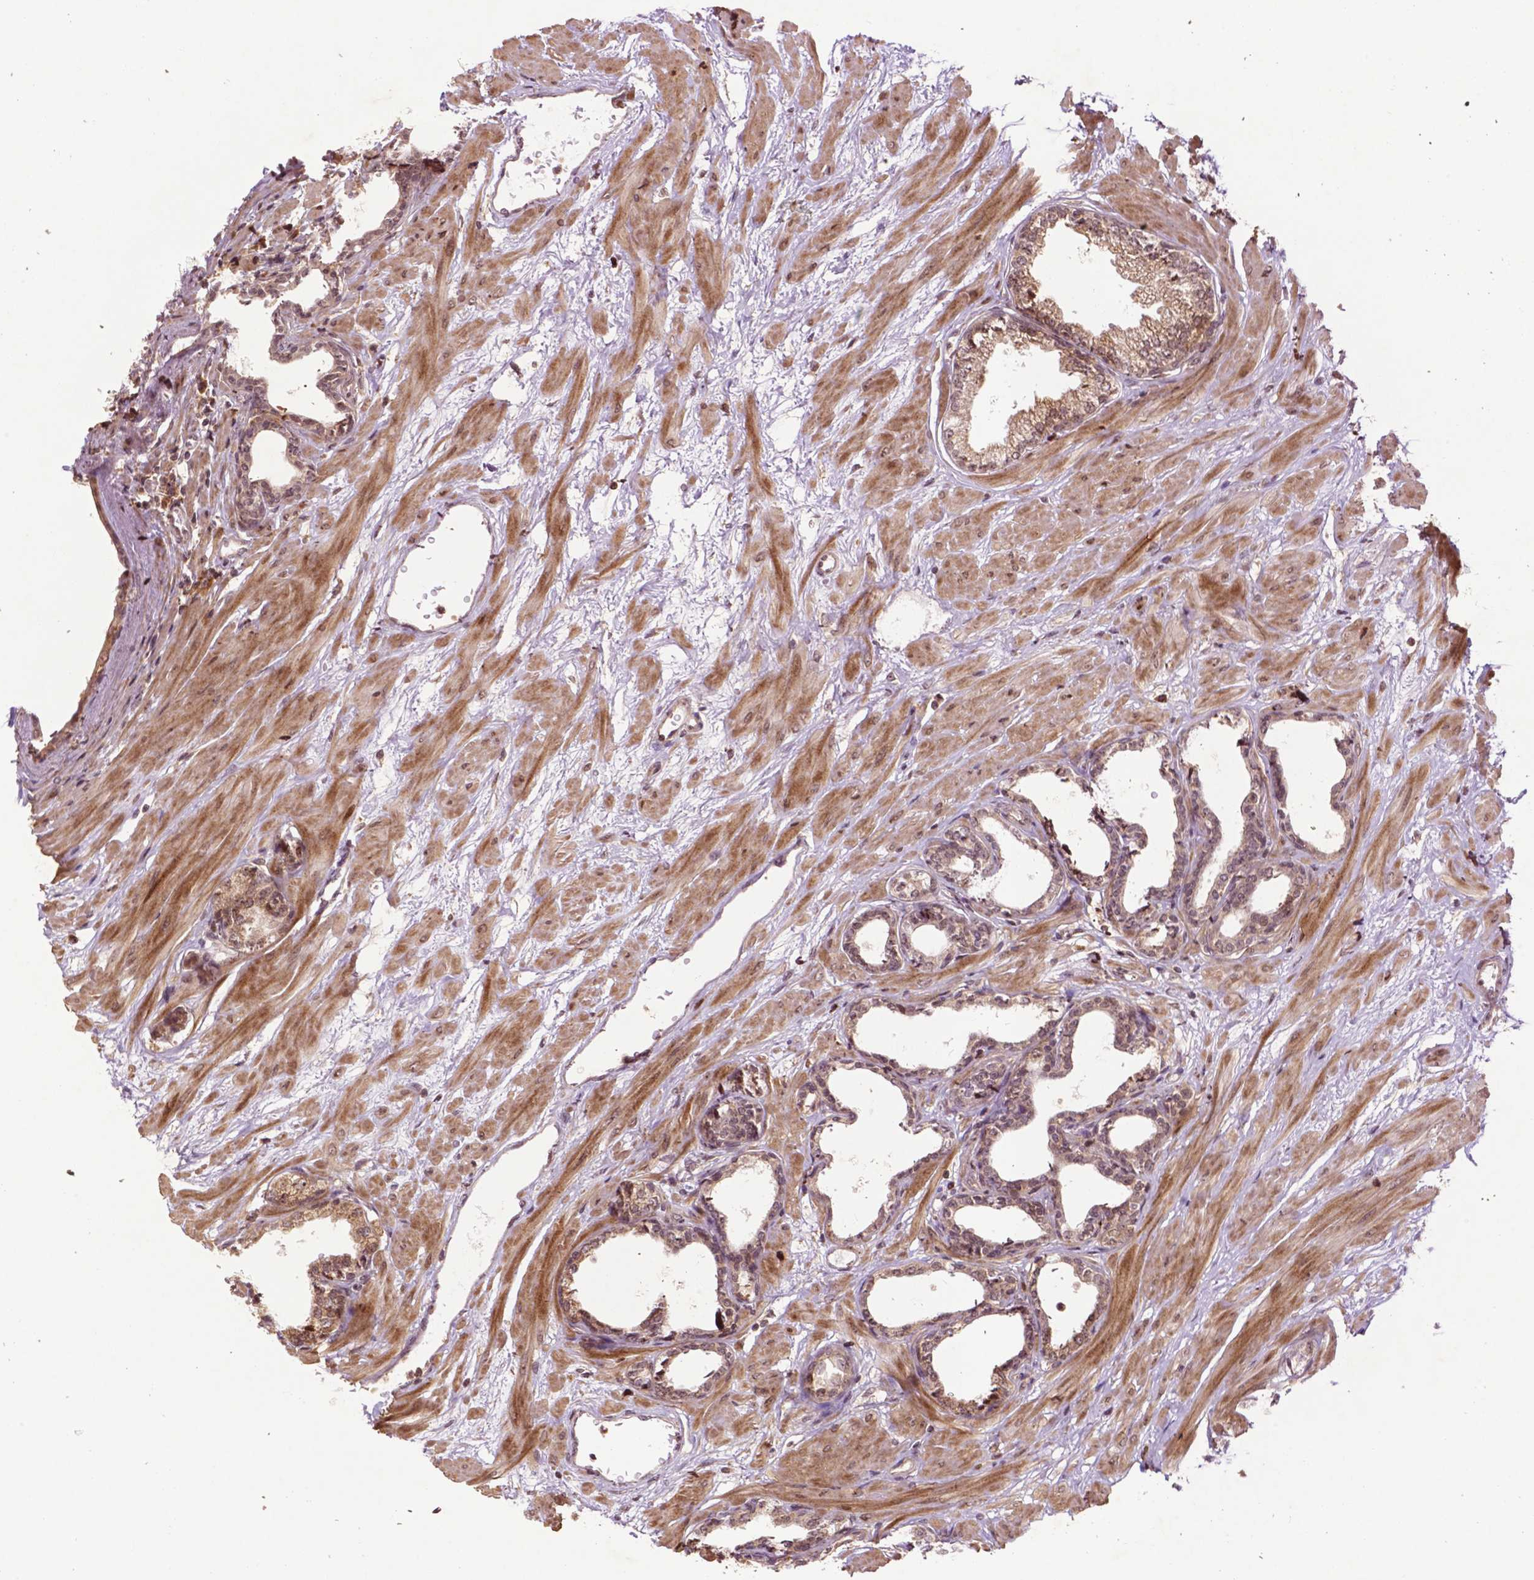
{"staining": {"intensity": "moderate", "quantity": ">75%", "location": "cytoplasmic/membranous,nuclear"}, "tissue": "prostate", "cell_type": "Glandular cells", "image_type": "normal", "snomed": [{"axis": "morphology", "description": "Normal tissue, NOS"}, {"axis": "topography", "description": "Prostate"}], "caption": "Protein analysis of benign prostate exhibits moderate cytoplasmic/membranous,nuclear staining in approximately >75% of glandular cells. (IHC, brightfield microscopy, high magnification).", "gene": "TMX2", "patient": {"sex": "male", "age": 37}}